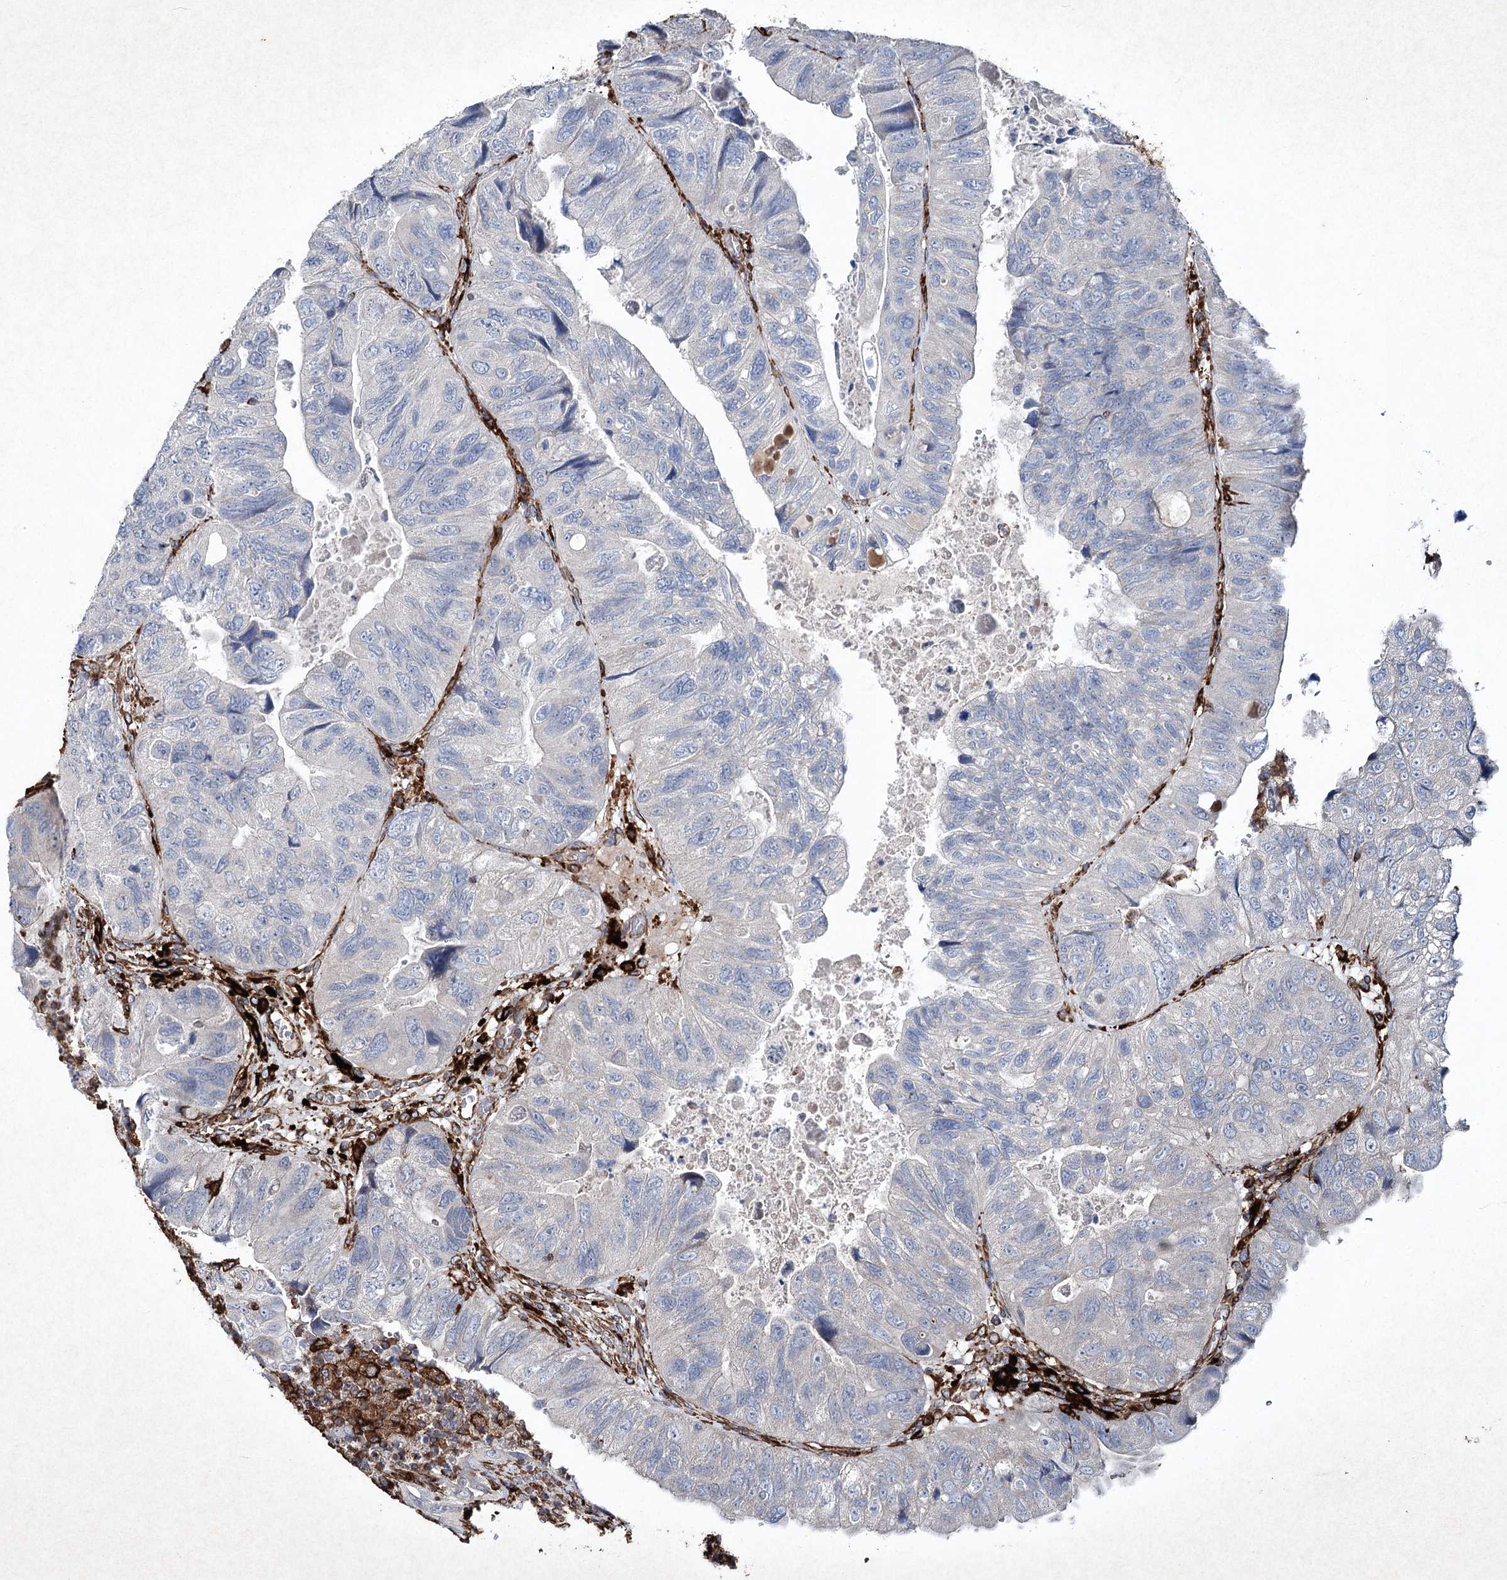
{"staining": {"intensity": "negative", "quantity": "none", "location": "none"}, "tissue": "colorectal cancer", "cell_type": "Tumor cells", "image_type": "cancer", "snomed": [{"axis": "morphology", "description": "Adenocarcinoma, NOS"}, {"axis": "topography", "description": "Rectum"}], "caption": "Tumor cells show no significant positivity in adenocarcinoma (colorectal).", "gene": "CLEC4M", "patient": {"sex": "male", "age": 63}}